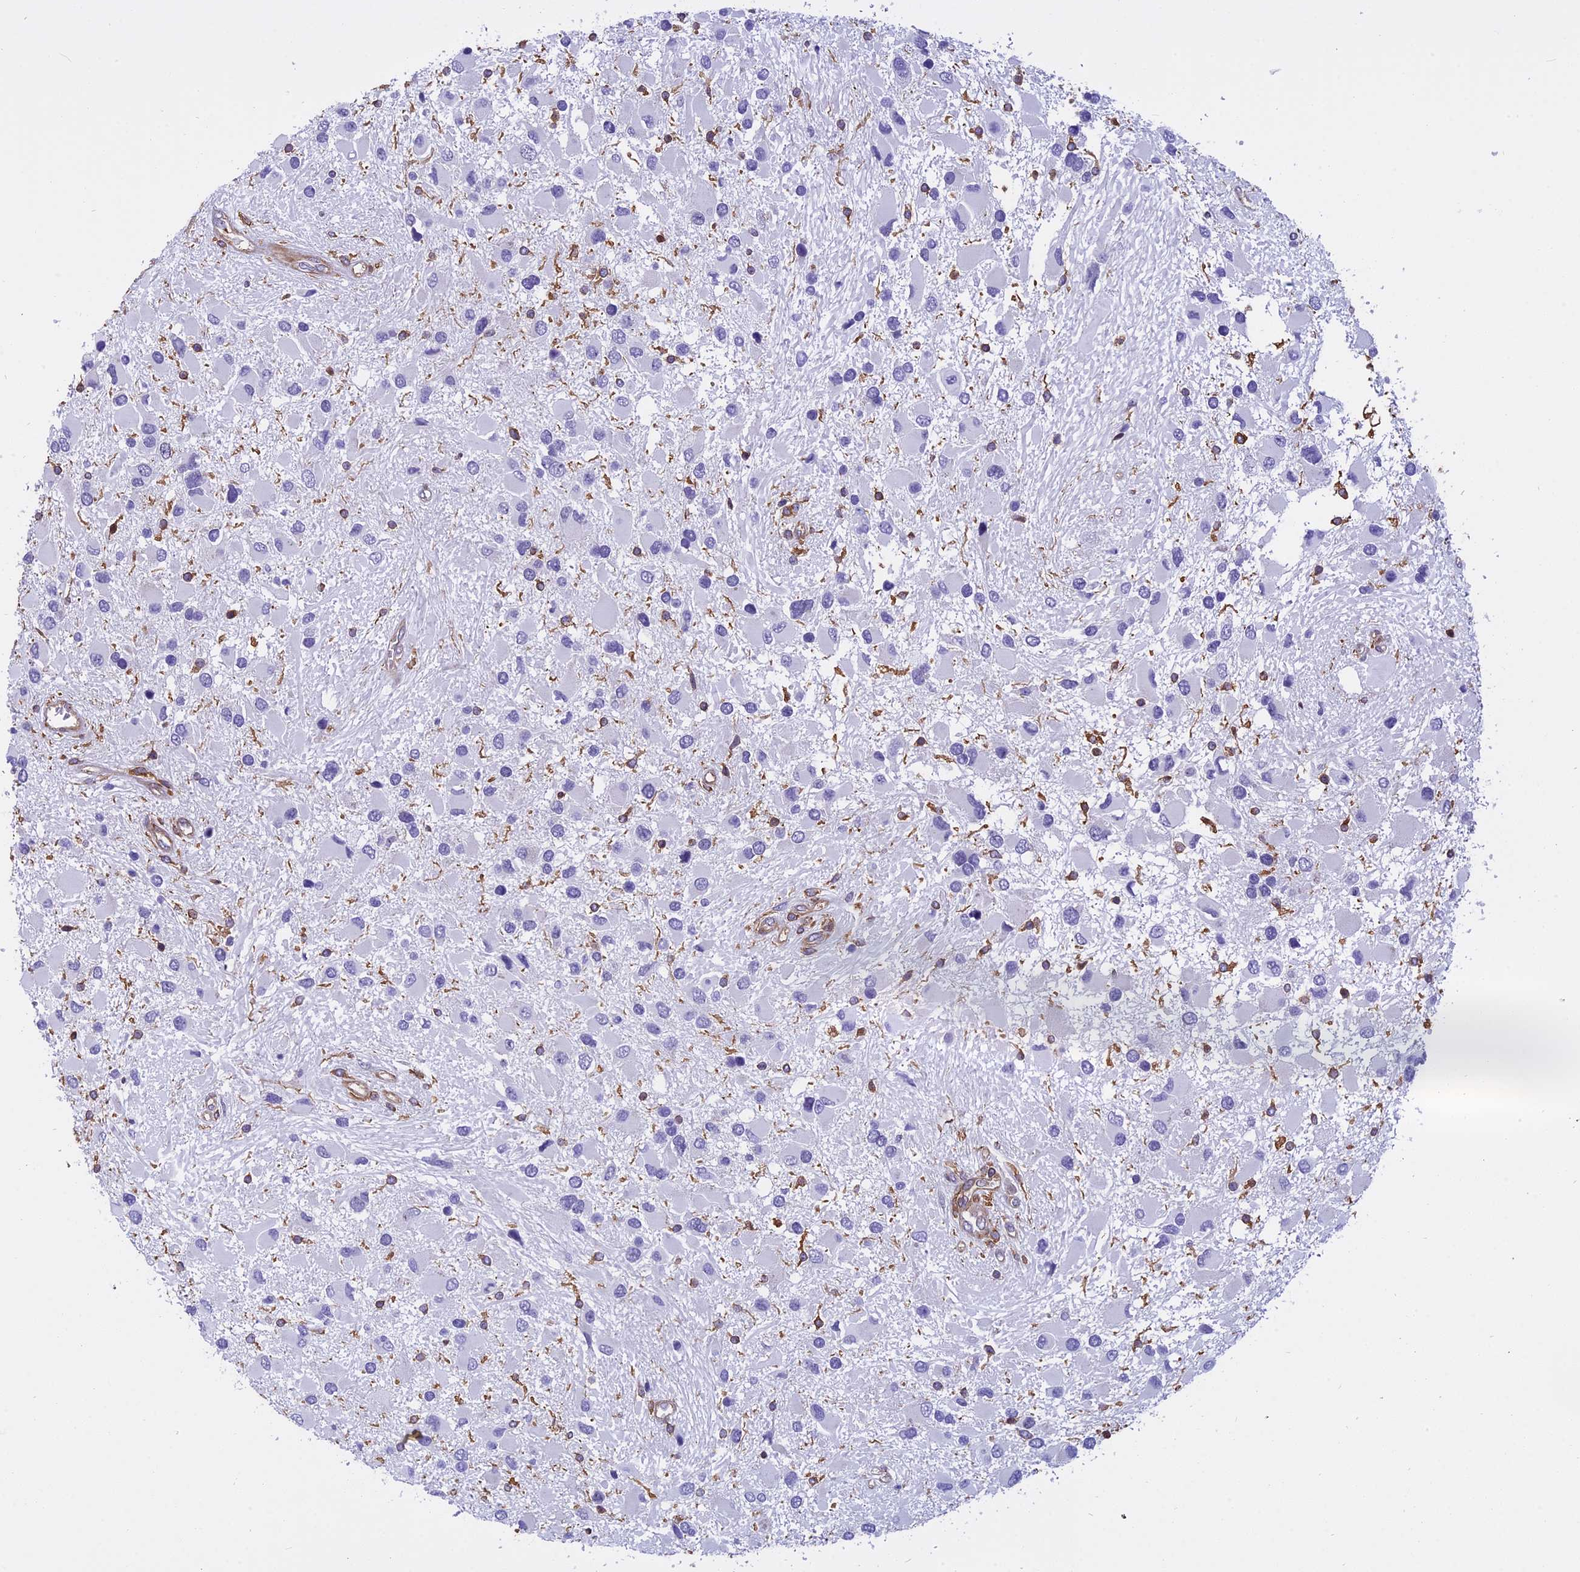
{"staining": {"intensity": "negative", "quantity": "none", "location": "none"}, "tissue": "glioma", "cell_type": "Tumor cells", "image_type": "cancer", "snomed": [{"axis": "morphology", "description": "Glioma, malignant, High grade"}, {"axis": "topography", "description": "Brain"}], "caption": "Immunohistochemistry image of neoplastic tissue: high-grade glioma (malignant) stained with DAB (3,3'-diaminobenzidine) reveals no significant protein positivity in tumor cells.", "gene": "EHBP1L1", "patient": {"sex": "male", "age": 53}}